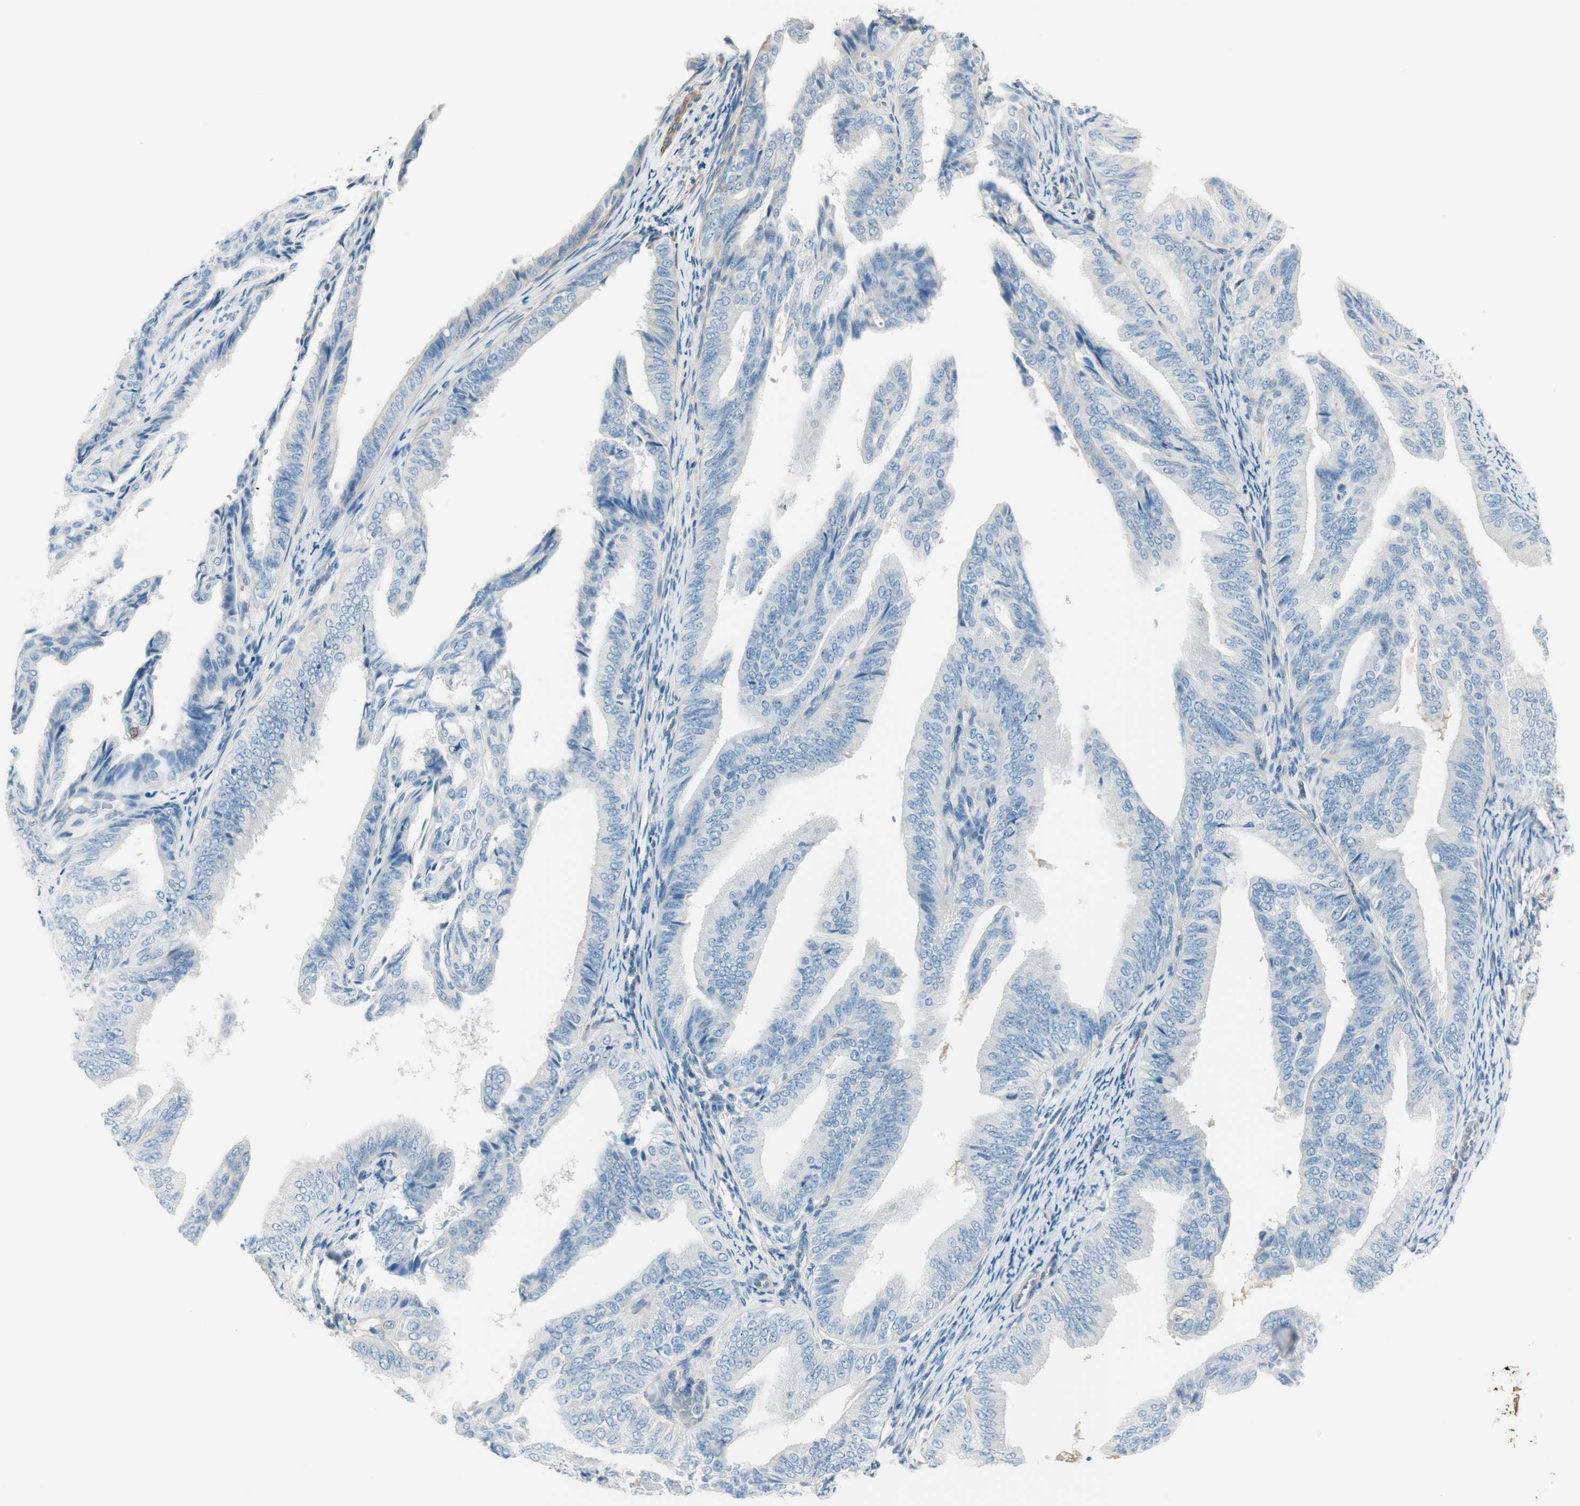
{"staining": {"intensity": "negative", "quantity": "none", "location": "none"}, "tissue": "endometrial cancer", "cell_type": "Tumor cells", "image_type": "cancer", "snomed": [{"axis": "morphology", "description": "Adenocarcinoma, NOS"}, {"axis": "topography", "description": "Endometrium"}], "caption": "Immunohistochemistry of adenocarcinoma (endometrial) demonstrates no expression in tumor cells. (DAB (3,3'-diaminobenzidine) IHC visualized using brightfield microscopy, high magnification).", "gene": "CDK3", "patient": {"sex": "female", "age": 58}}